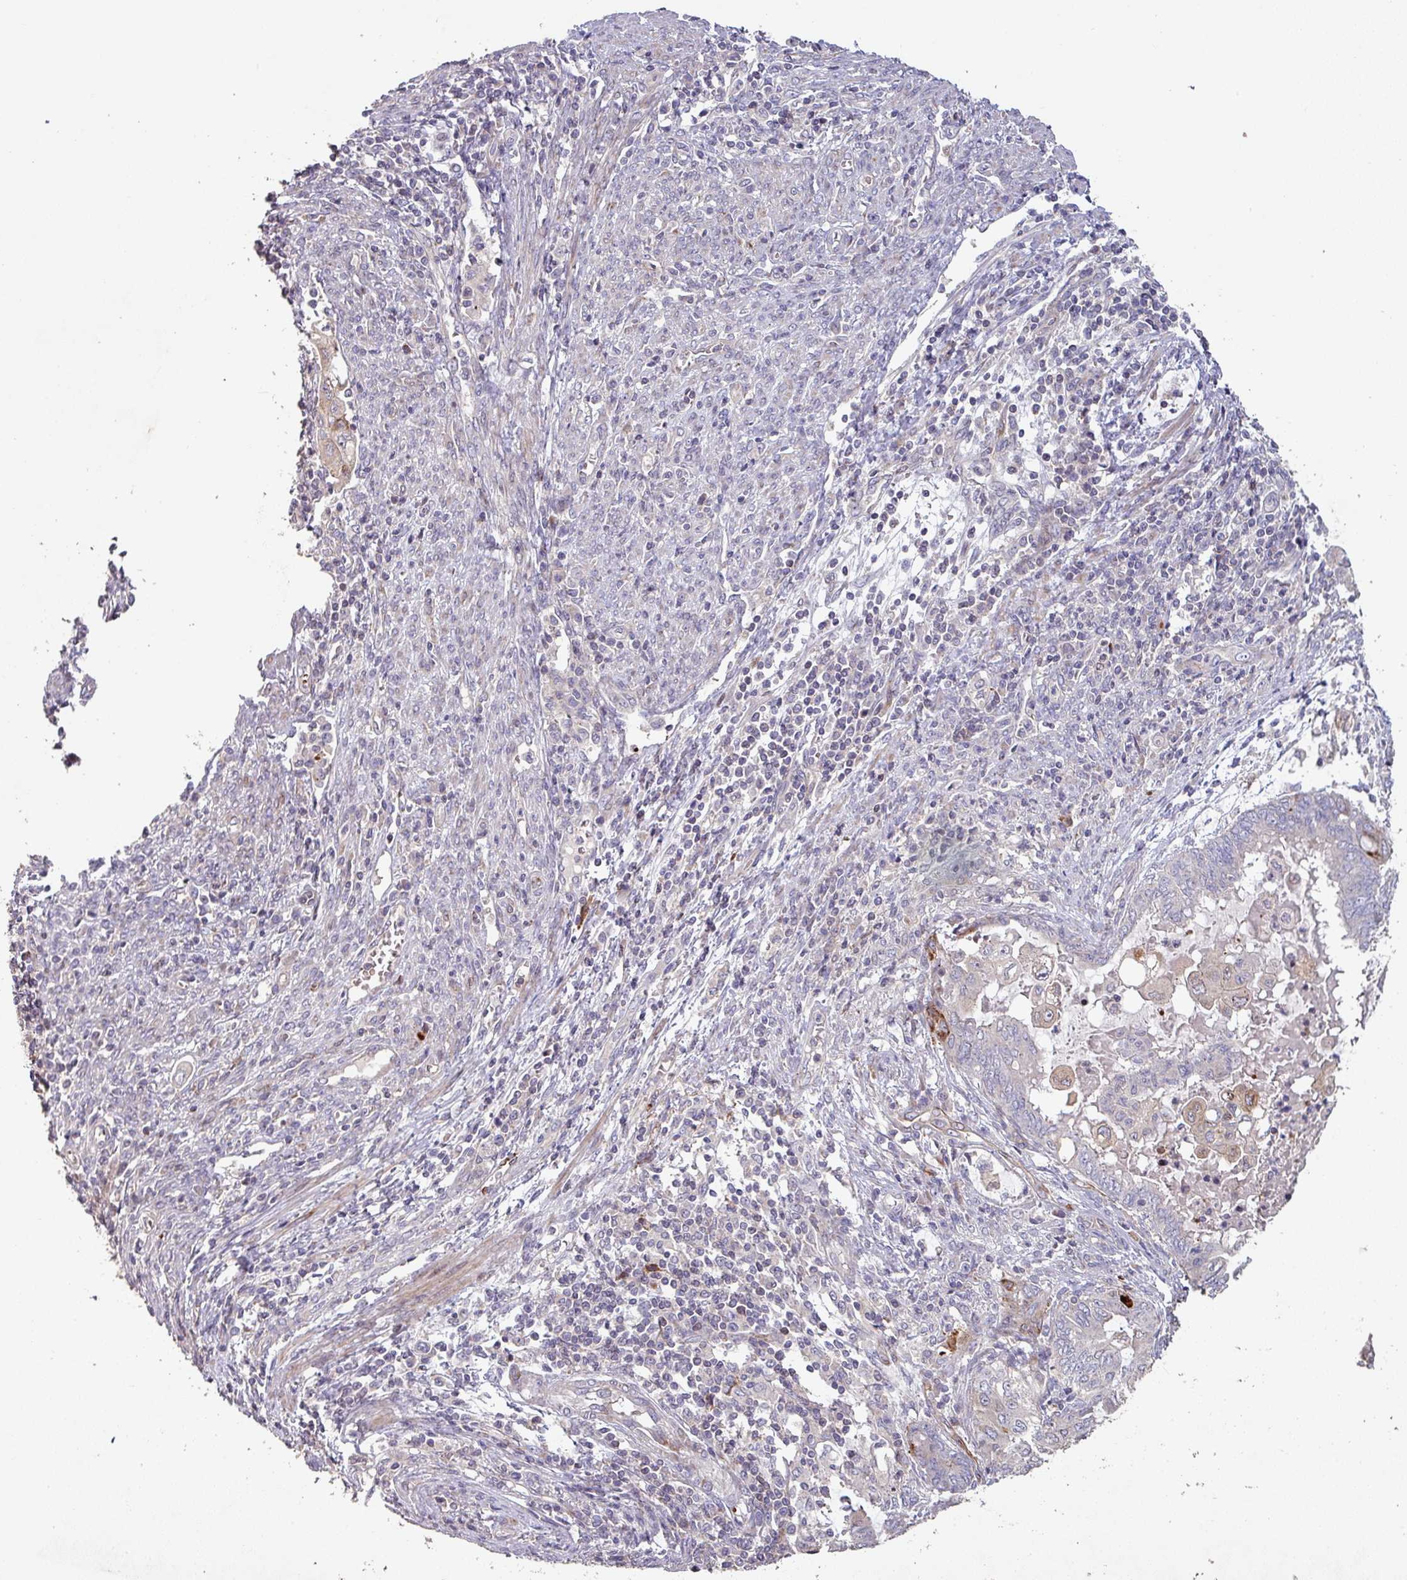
{"staining": {"intensity": "moderate", "quantity": "<25%", "location": "cytoplasmic/membranous"}, "tissue": "endometrial cancer", "cell_type": "Tumor cells", "image_type": "cancer", "snomed": [{"axis": "morphology", "description": "Adenocarcinoma, NOS"}, {"axis": "topography", "description": "Uterus"}, {"axis": "topography", "description": "Endometrium"}], "caption": "Immunohistochemical staining of human endometrial adenocarcinoma shows low levels of moderate cytoplasmic/membranous protein expression in about <25% of tumor cells.", "gene": "RPL23A", "patient": {"sex": "female", "age": 70}}